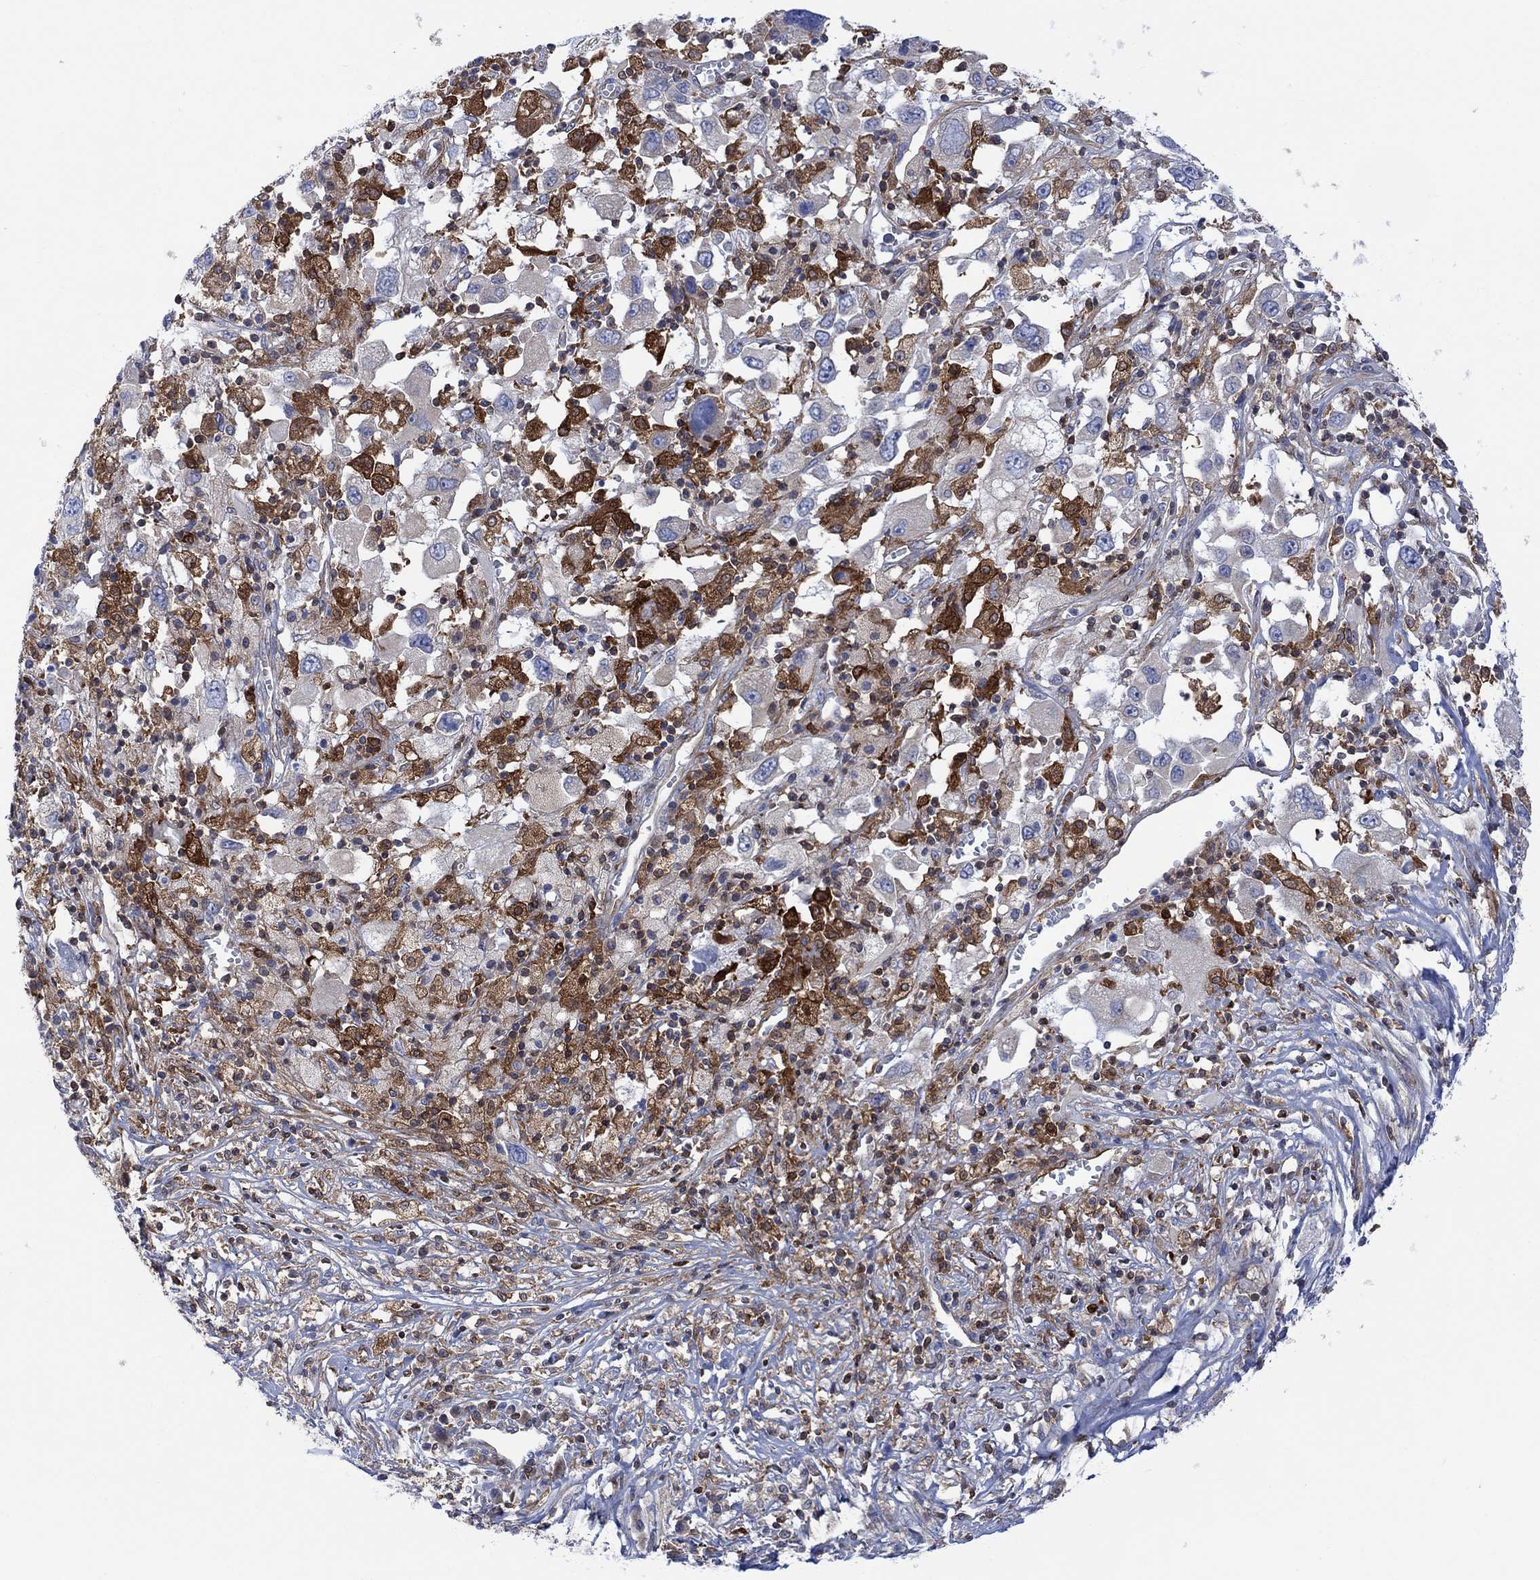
{"staining": {"intensity": "negative", "quantity": "none", "location": "none"}, "tissue": "melanoma", "cell_type": "Tumor cells", "image_type": "cancer", "snomed": [{"axis": "morphology", "description": "Malignant melanoma, Metastatic site"}, {"axis": "topography", "description": "Soft tissue"}], "caption": "Immunohistochemistry image of neoplastic tissue: human melanoma stained with DAB (3,3'-diaminobenzidine) exhibits no significant protein staining in tumor cells.", "gene": "GBP5", "patient": {"sex": "male", "age": 50}}